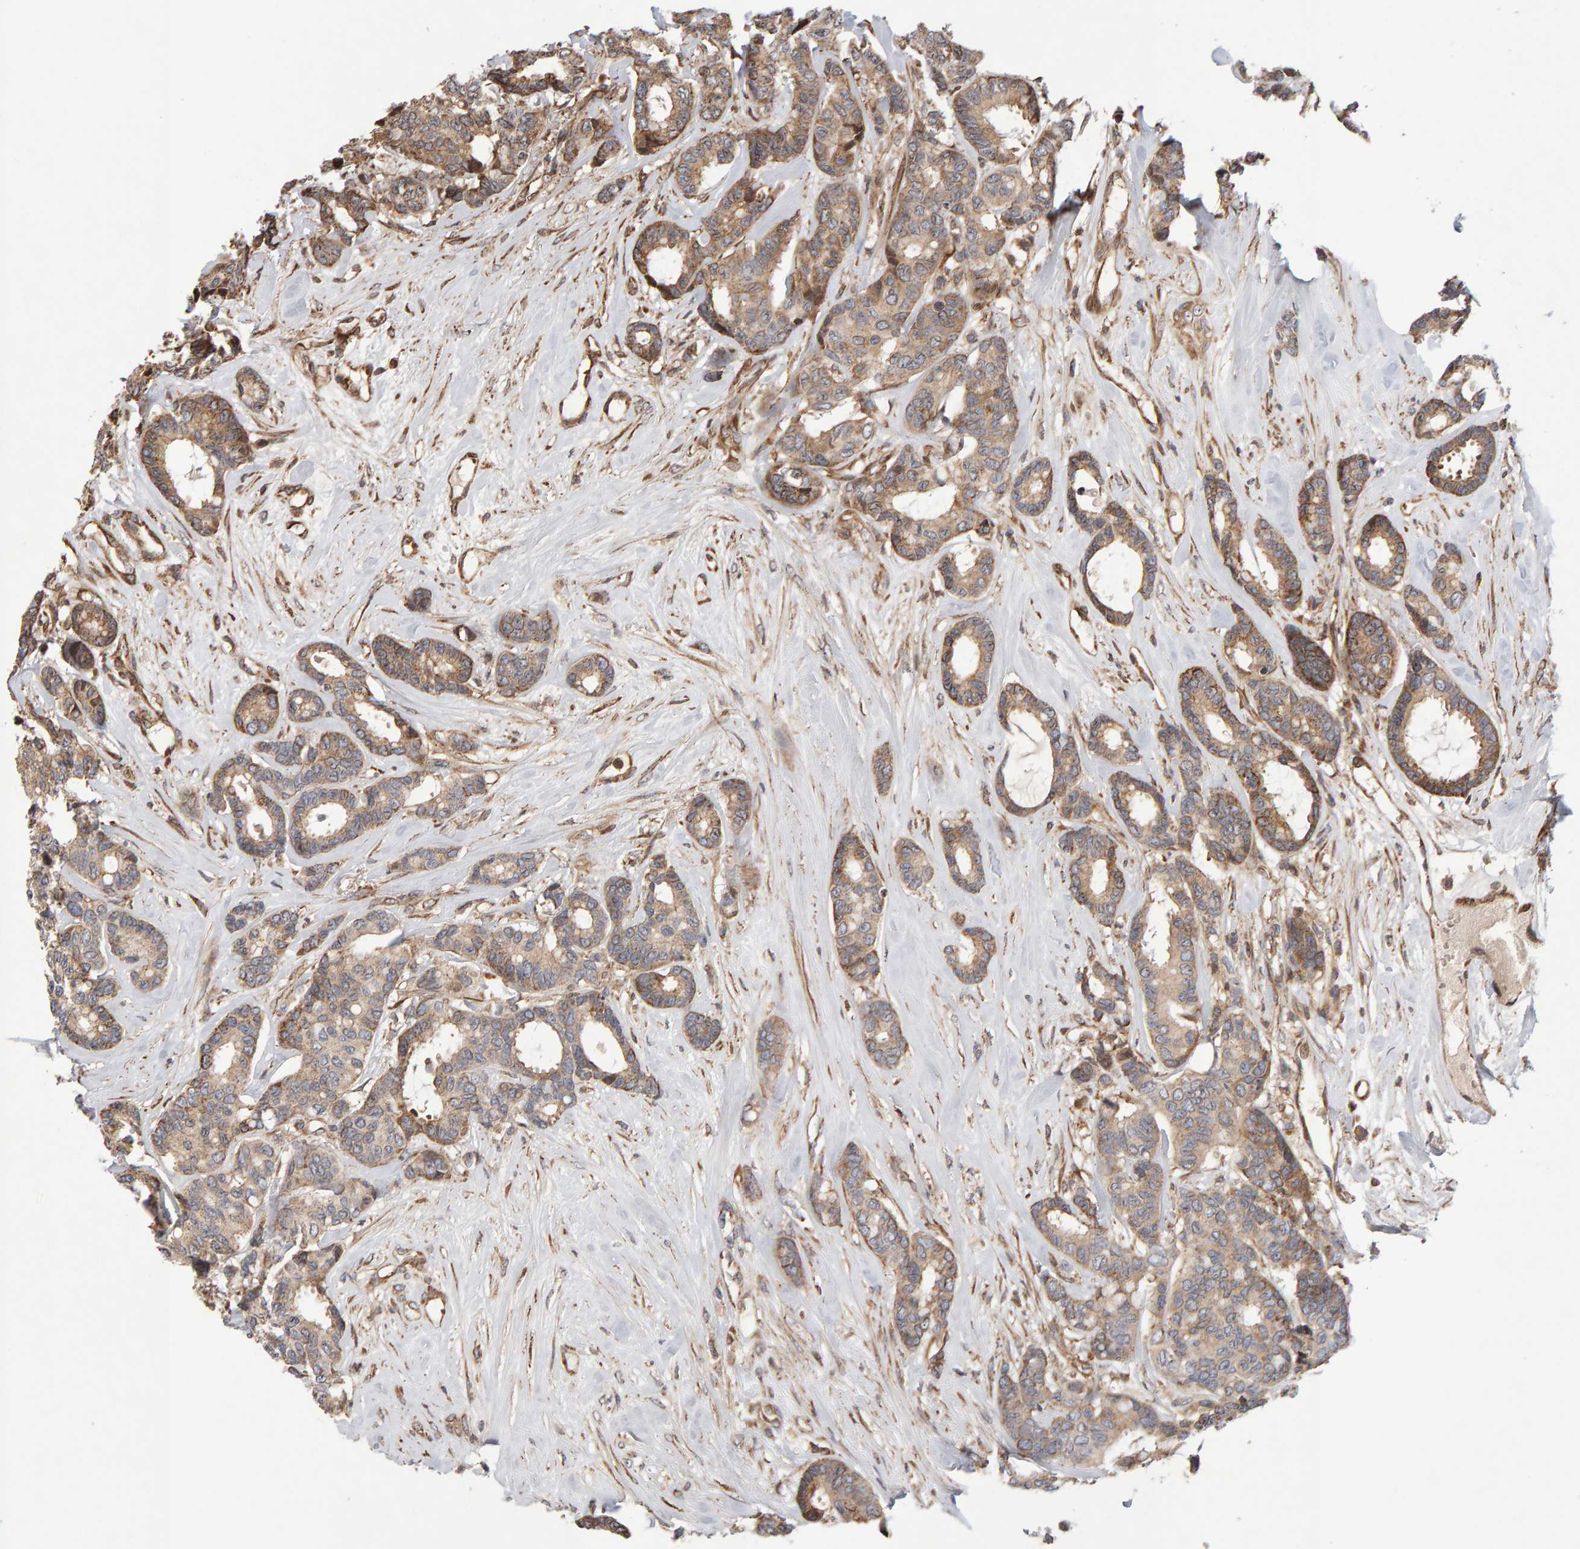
{"staining": {"intensity": "moderate", "quantity": ">75%", "location": "cytoplasmic/membranous"}, "tissue": "breast cancer", "cell_type": "Tumor cells", "image_type": "cancer", "snomed": [{"axis": "morphology", "description": "Duct carcinoma"}, {"axis": "topography", "description": "Breast"}], "caption": "Human breast cancer (infiltrating ductal carcinoma) stained with a protein marker demonstrates moderate staining in tumor cells.", "gene": "LZTS1", "patient": {"sex": "female", "age": 87}}